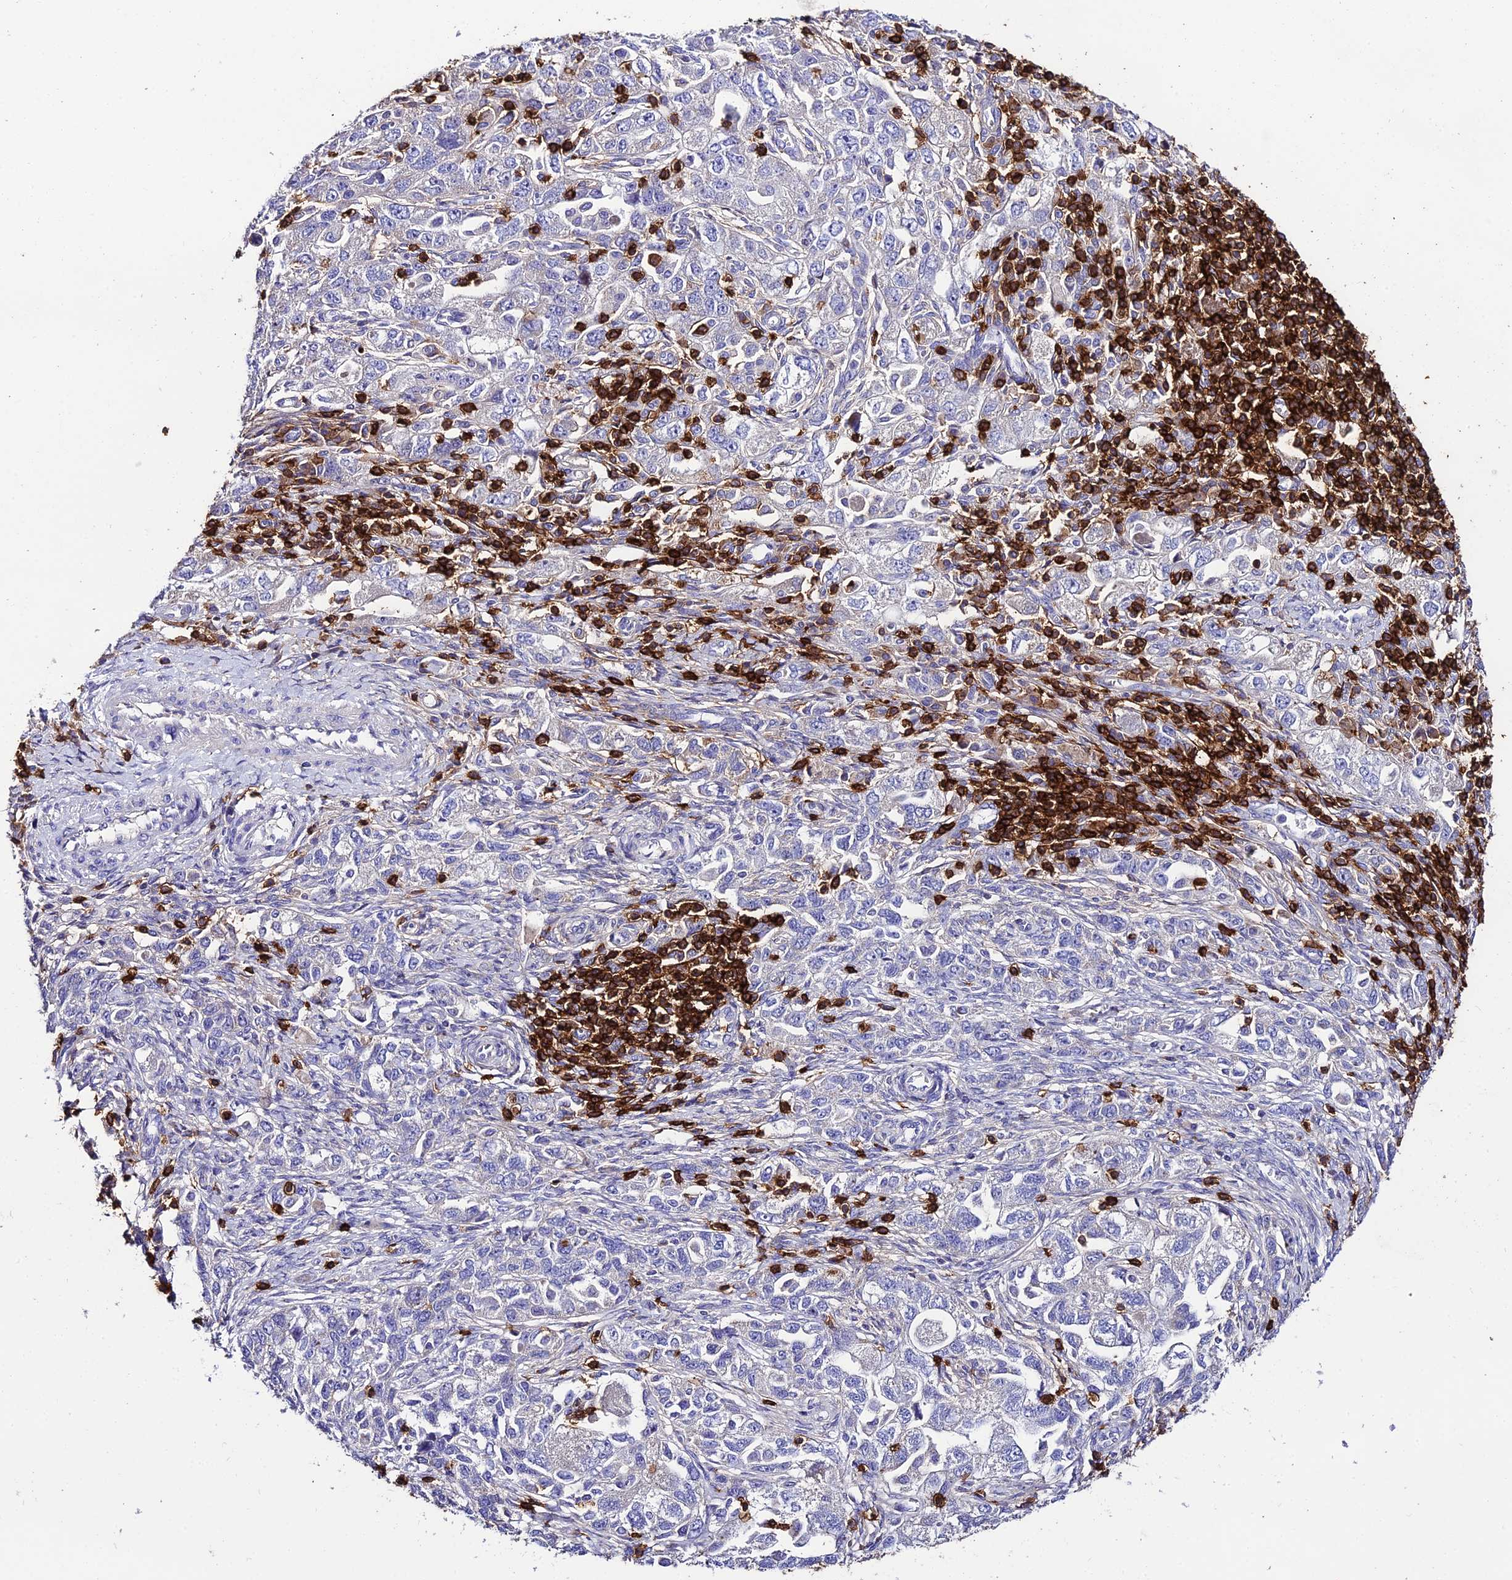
{"staining": {"intensity": "negative", "quantity": "none", "location": "none"}, "tissue": "ovarian cancer", "cell_type": "Tumor cells", "image_type": "cancer", "snomed": [{"axis": "morphology", "description": "Carcinoma, NOS"}, {"axis": "morphology", "description": "Cystadenocarcinoma, serous, NOS"}, {"axis": "topography", "description": "Ovary"}], "caption": "This is an immunohistochemistry (IHC) image of ovarian cancer (serous cystadenocarcinoma). There is no expression in tumor cells.", "gene": "PTPRCAP", "patient": {"sex": "female", "age": 69}}